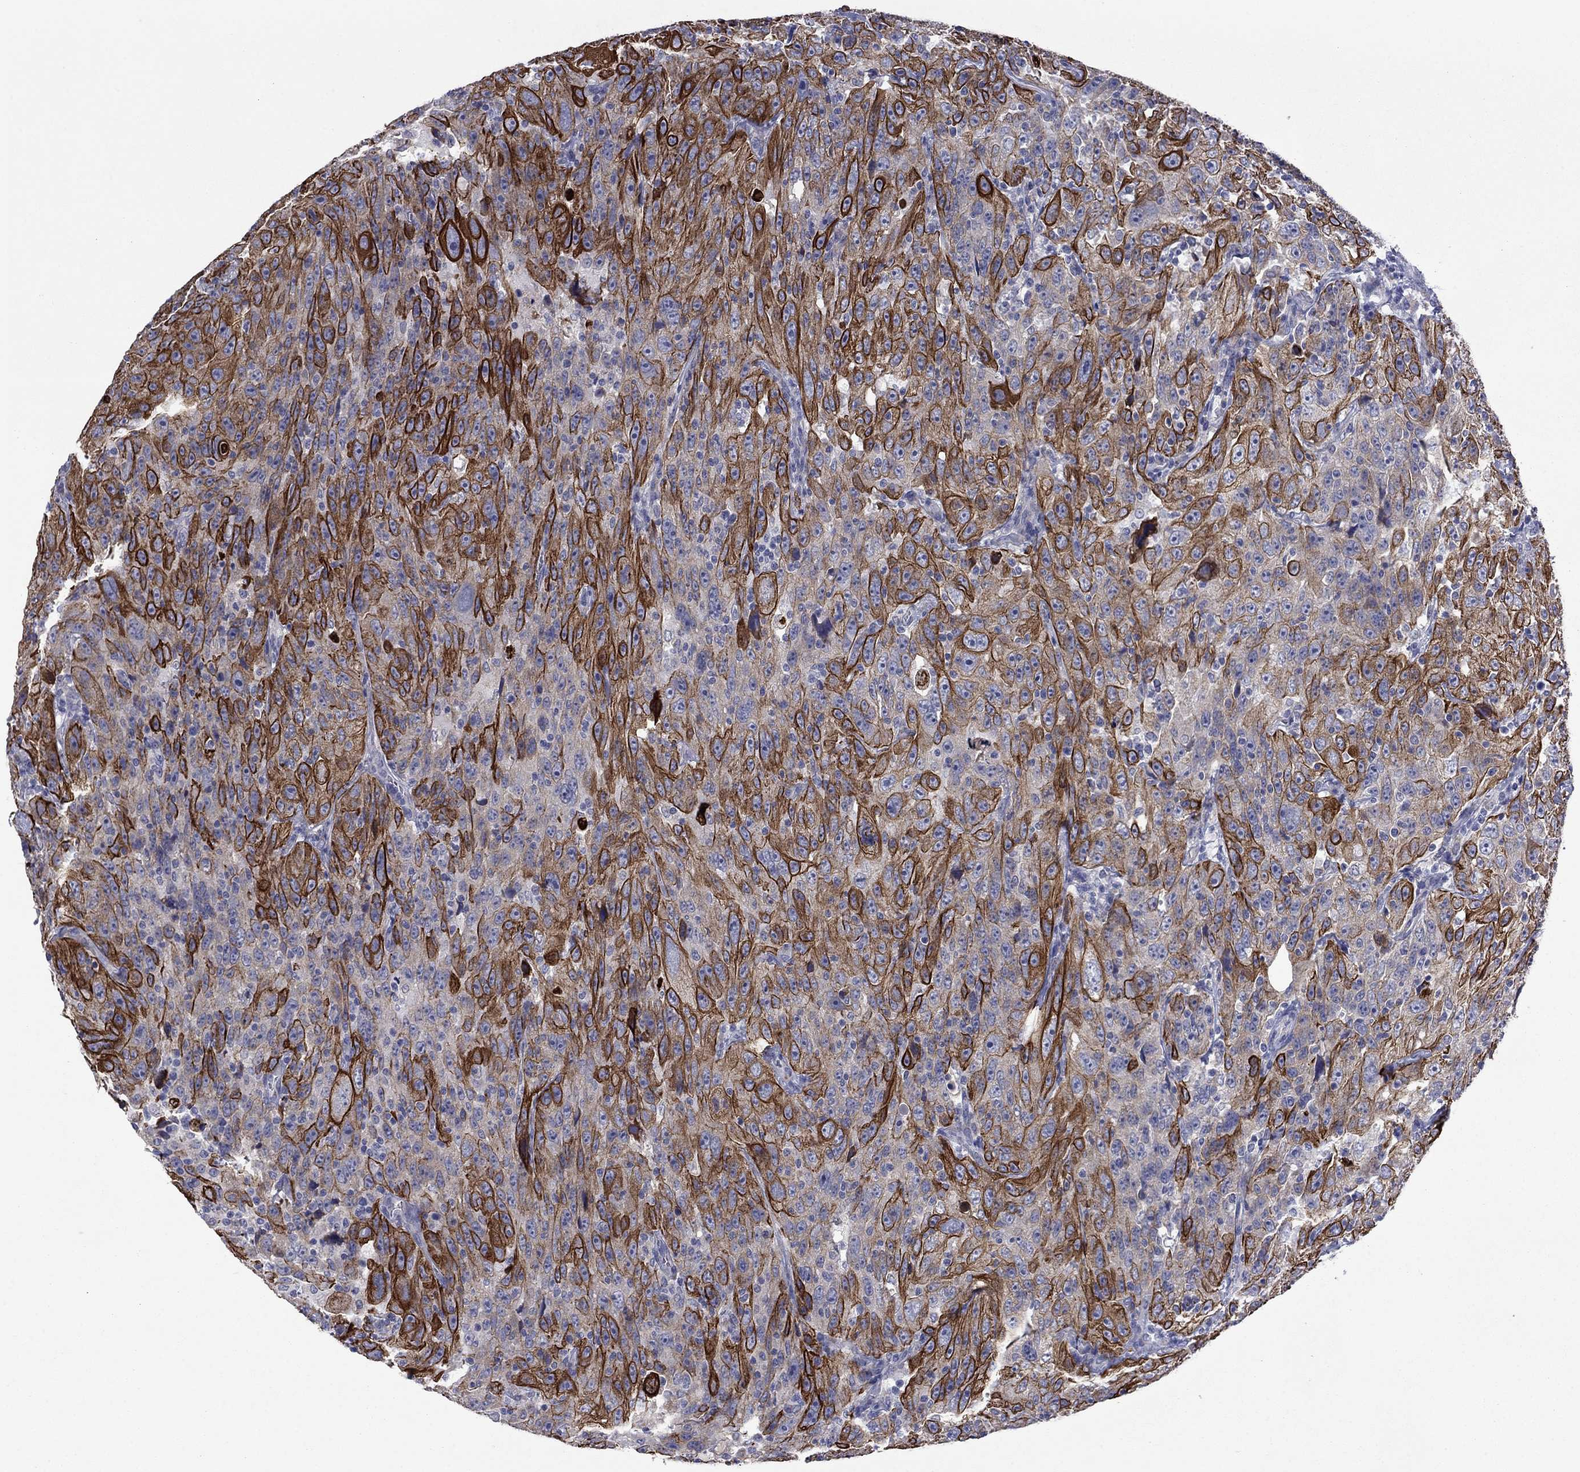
{"staining": {"intensity": "strong", "quantity": "25%-75%", "location": "cytoplasmic/membranous,nuclear"}, "tissue": "urothelial cancer", "cell_type": "Tumor cells", "image_type": "cancer", "snomed": [{"axis": "morphology", "description": "Urothelial carcinoma, NOS"}, {"axis": "morphology", "description": "Urothelial carcinoma, High grade"}, {"axis": "topography", "description": "Urinary bladder"}], "caption": "Urothelial cancer was stained to show a protein in brown. There is high levels of strong cytoplasmic/membranous and nuclear positivity in about 25%-75% of tumor cells.", "gene": "TMPRSS11A", "patient": {"sex": "female", "age": 73}}